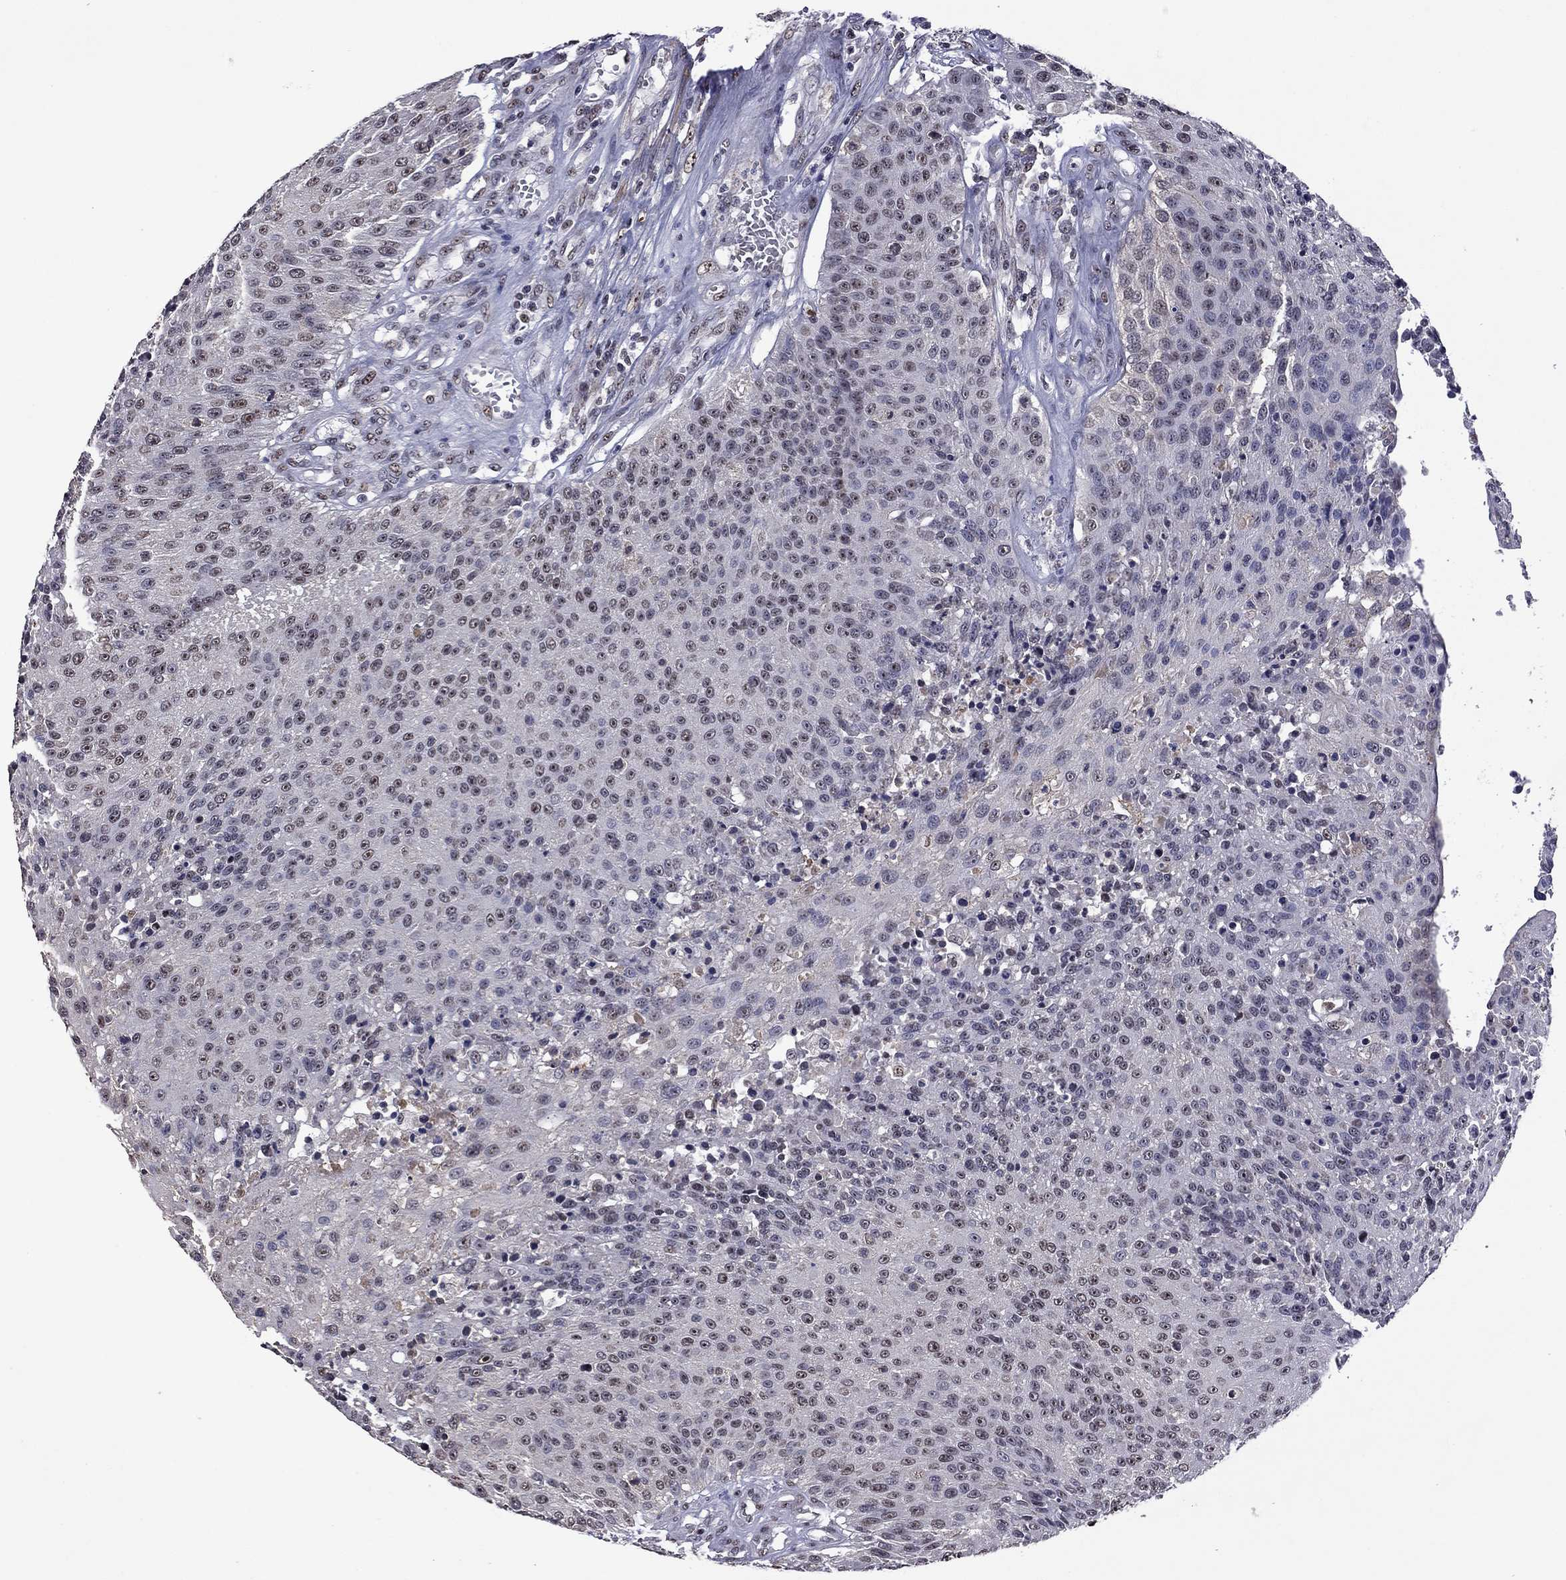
{"staining": {"intensity": "negative", "quantity": "none", "location": "none"}, "tissue": "urothelial cancer", "cell_type": "Tumor cells", "image_type": "cancer", "snomed": [{"axis": "morphology", "description": "Urothelial carcinoma, NOS"}, {"axis": "topography", "description": "Urinary bladder"}], "caption": "This is a micrograph of IHC staining of urothelial cancer, which shows no positivity in tumor cells. The staining was performed using DAB to visualize the protein expression in brown, while the nuclei were stained in blue with hematoxylin (Magnification: 20x).", "gene": "SPOUT1", "patient": {"sex": "male", "age": 55}}